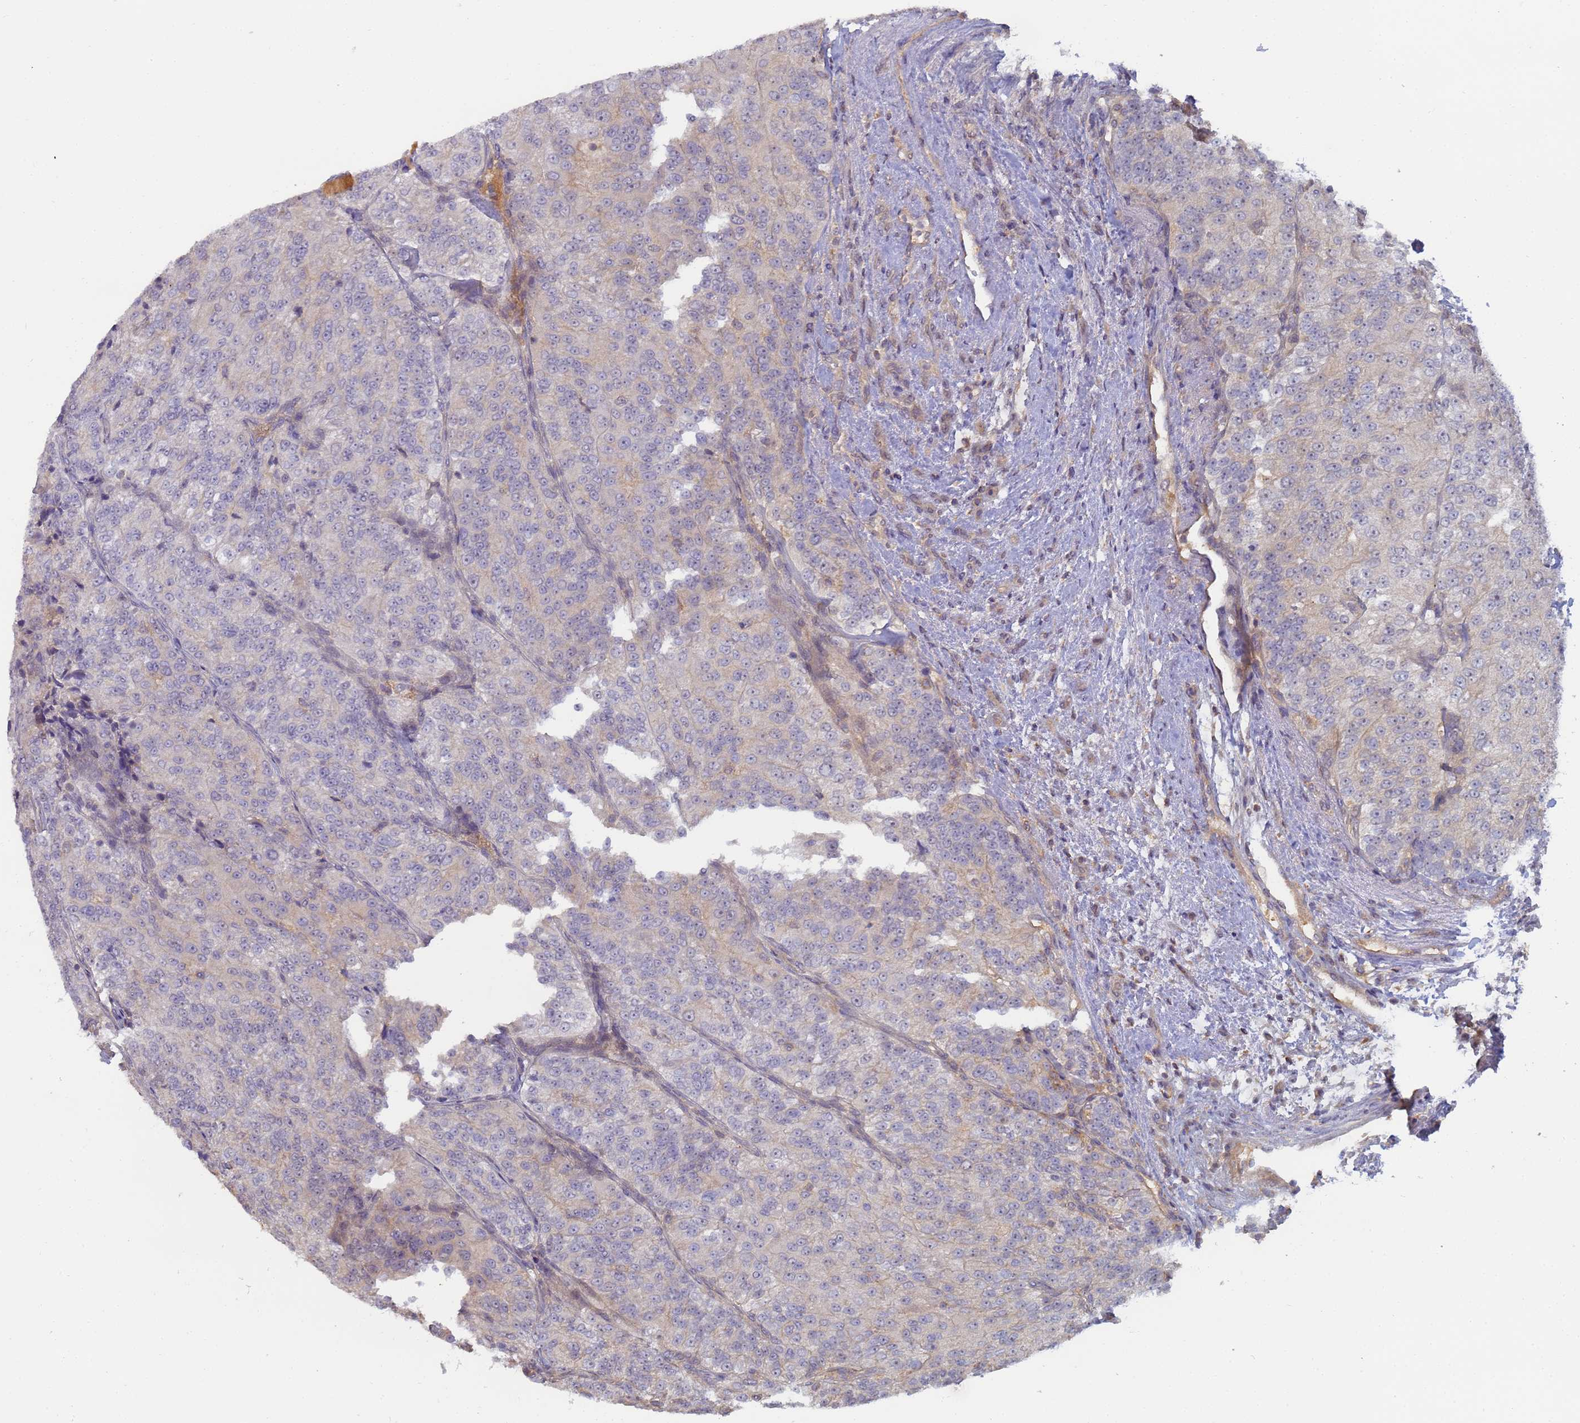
{"staining": {"intensity": "negative", "quantity": "none", "location": "none"}, "tissue": "renal cancer", "cell_type": "Tumor cells", "image_type": "cancer", "snomed": [{"axis": "morphology", "description": "Adenocarcinoma, NOS"}, {"axis": "topography", "description": "Kidney"}], "caption": "Tumor cells show no significant protein expression in renal cancer. (IHC, brightfield microscopy, high magnification).", "gene": "SHARPIN", "patient": {"sex": "female", "age": 63}}